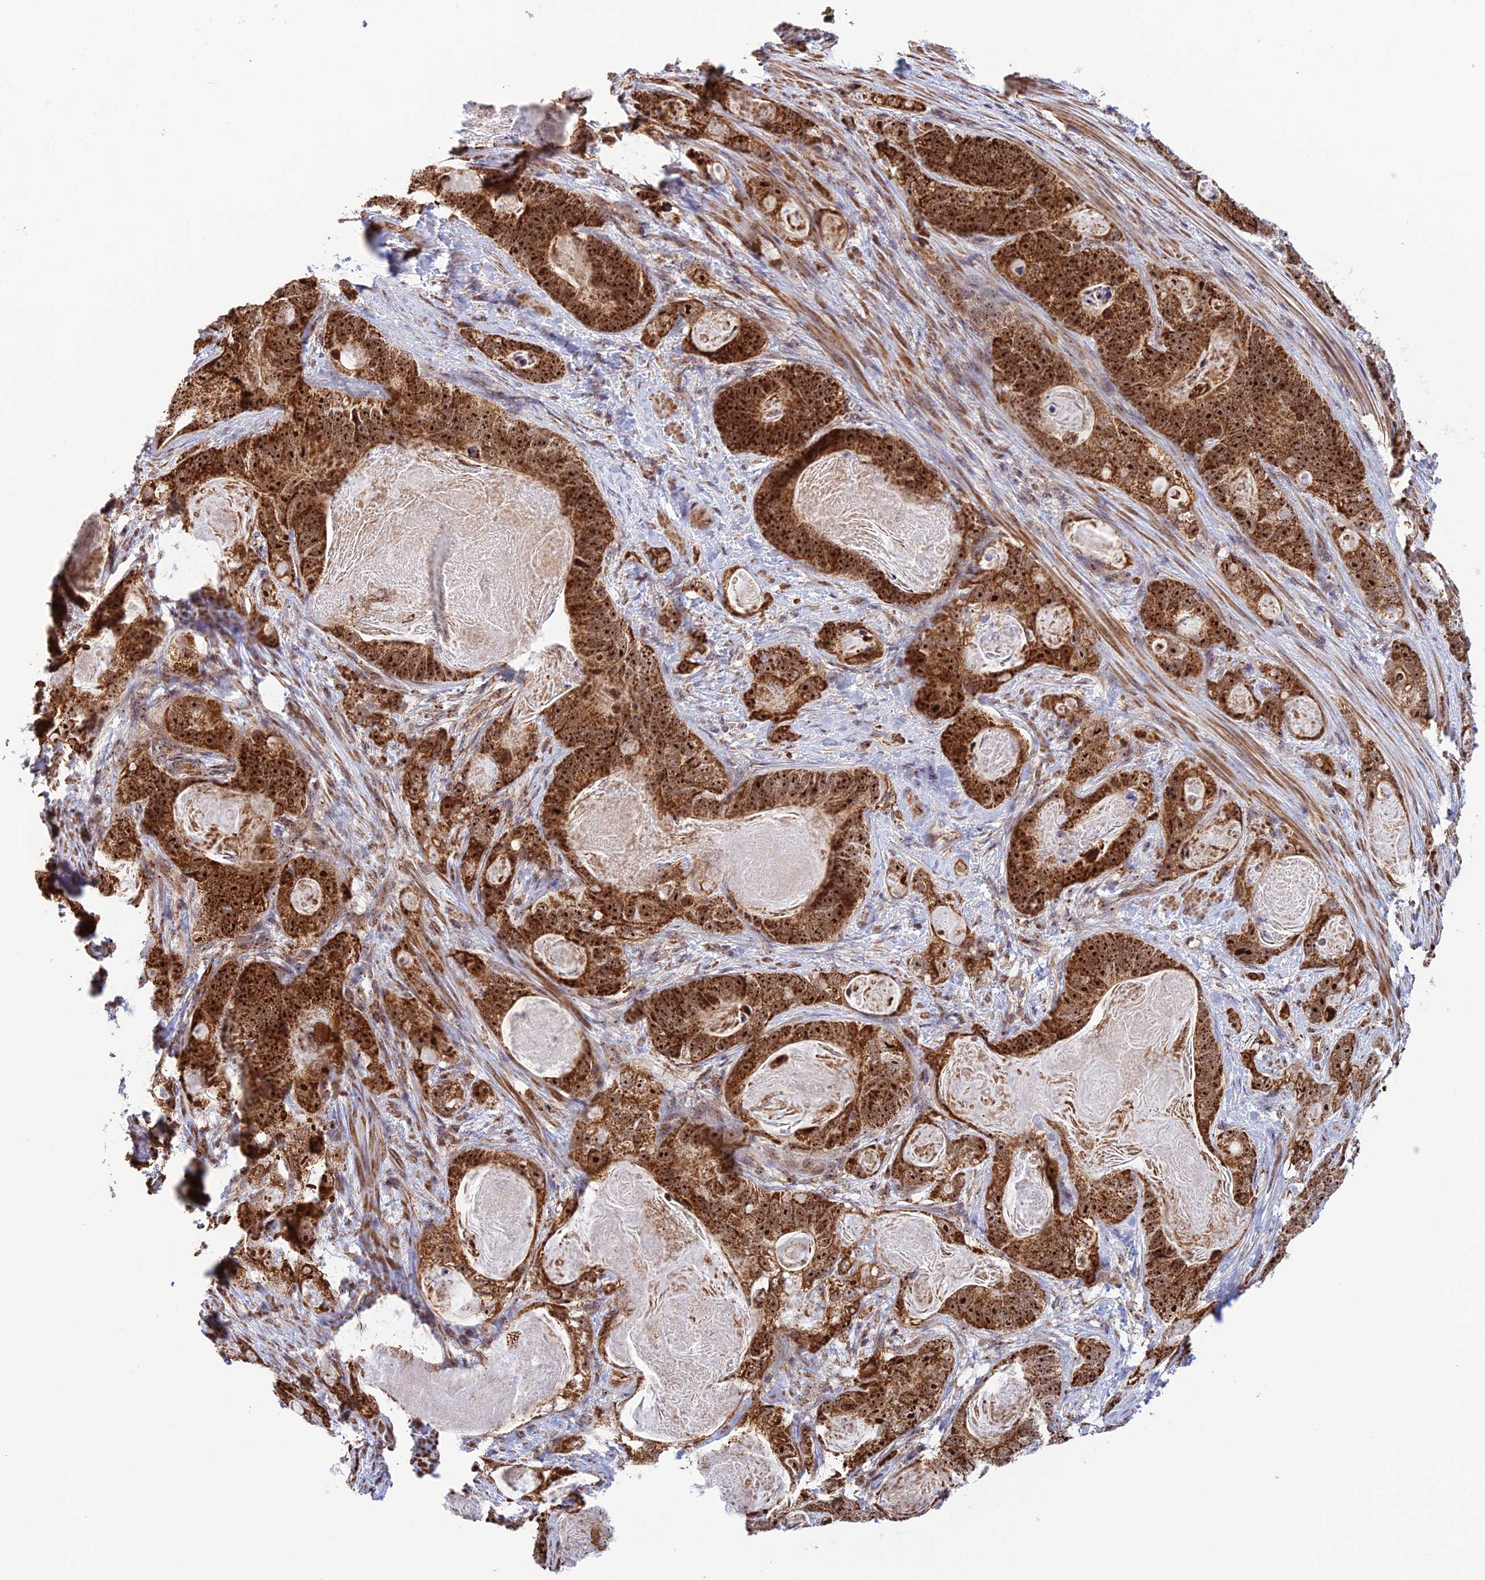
{"staining": {"intensity": "strong", "quantity": ">75%", "location": "cytoplasmic/membranous,nuclear"}, "tissue": "stomach cancer", "cell_type": "Tumor cells", "image_type": "cancer", "snomed": [{"axis": "morphology", "description": "Normal tissue, NOS"}, {"axis": "morphology", "description": "Adenocarcinoma, NOS"}, {"axis": "topography", "description": "Stomach"}], "caption": "About >75% of tumor cells in human adenocarcinoma (stomach) show strong cytoplasmic/membranous and nuclear protein positivity as visualized by brown immunohistochemical staining.", "gene": "POLR1G", "patient": {"sex": "female", "age": 89}}